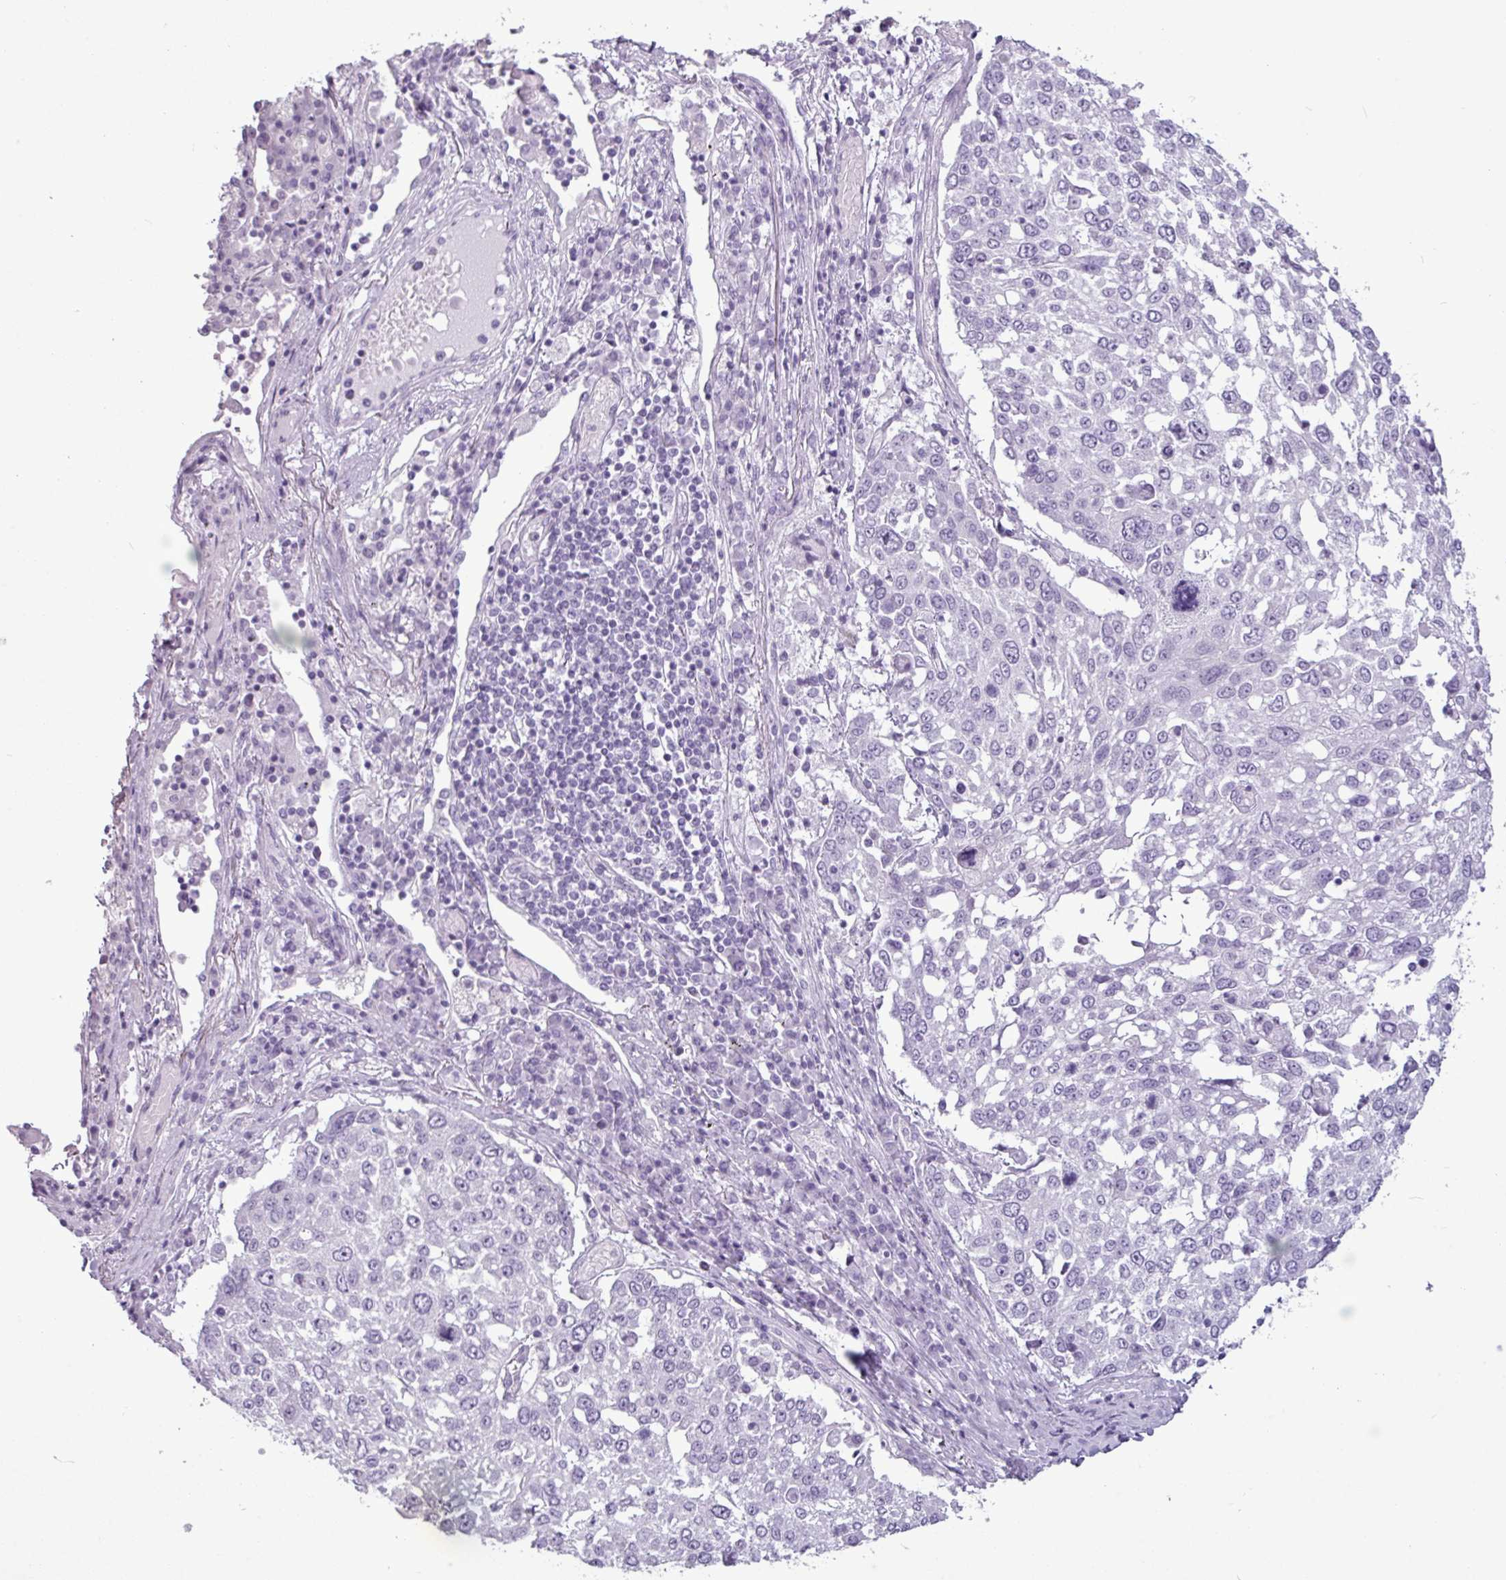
{"staining": {"intensity": "negative", "quantity": "none", "location": "none"}, "tissue": "lung cancer", "cell_type": "Tumor cells", "image_type": "cancer", "snomed": [{"axis": "morphology", "description": "Squamous cell carcinoma, NOS"}, {"axis": "topography", "description": "Lung"}], "caption": "IHC micrograph of neoplastic tissue: human squamous cell carcinoma (lung) stained with DAB demonstrates no significant protein positivity in tumor cells.", "gene": "AMY2A", "patient": {"sex": "male", "age": 65}}